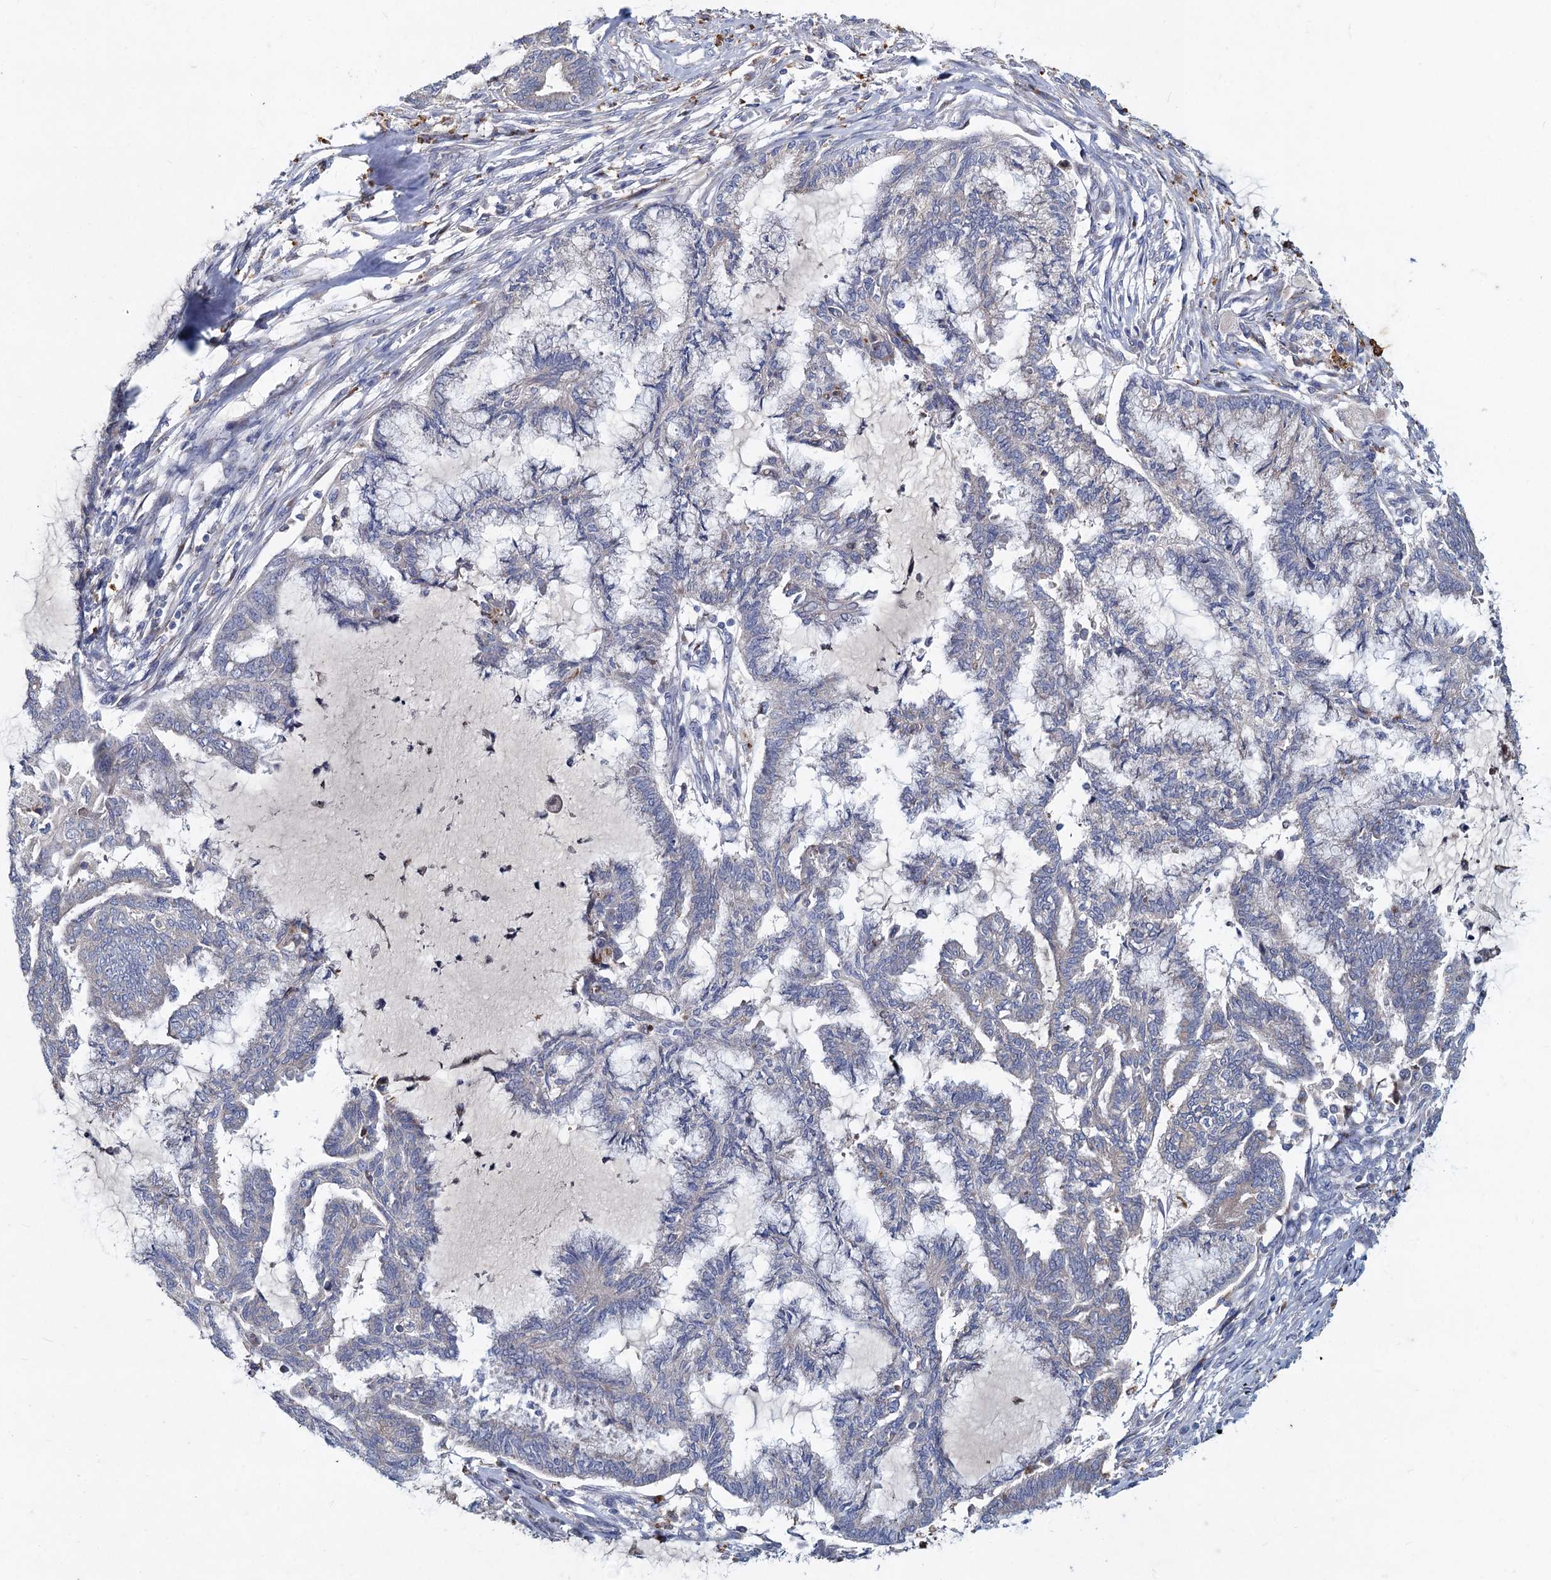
{"staining": {"intensity": "negative", "quantity": "none", "location": "none"}, "tissue": "endometrial cancer", "cell_type": "Tumor cells", "image_type": "cancer", "snomed": [{"axis": "morphology", "description": "Adenocarcinoma, NOS"}, {"axis": "topography", "description": "Endometrium"}], "caption": "A high-resolution micrograph shows IHC staining of endometrial cancer, which exhibits no significant positivity in tumor cells.", "gene": "TMX2", "patient": {"sex": "female", "age": 86}}